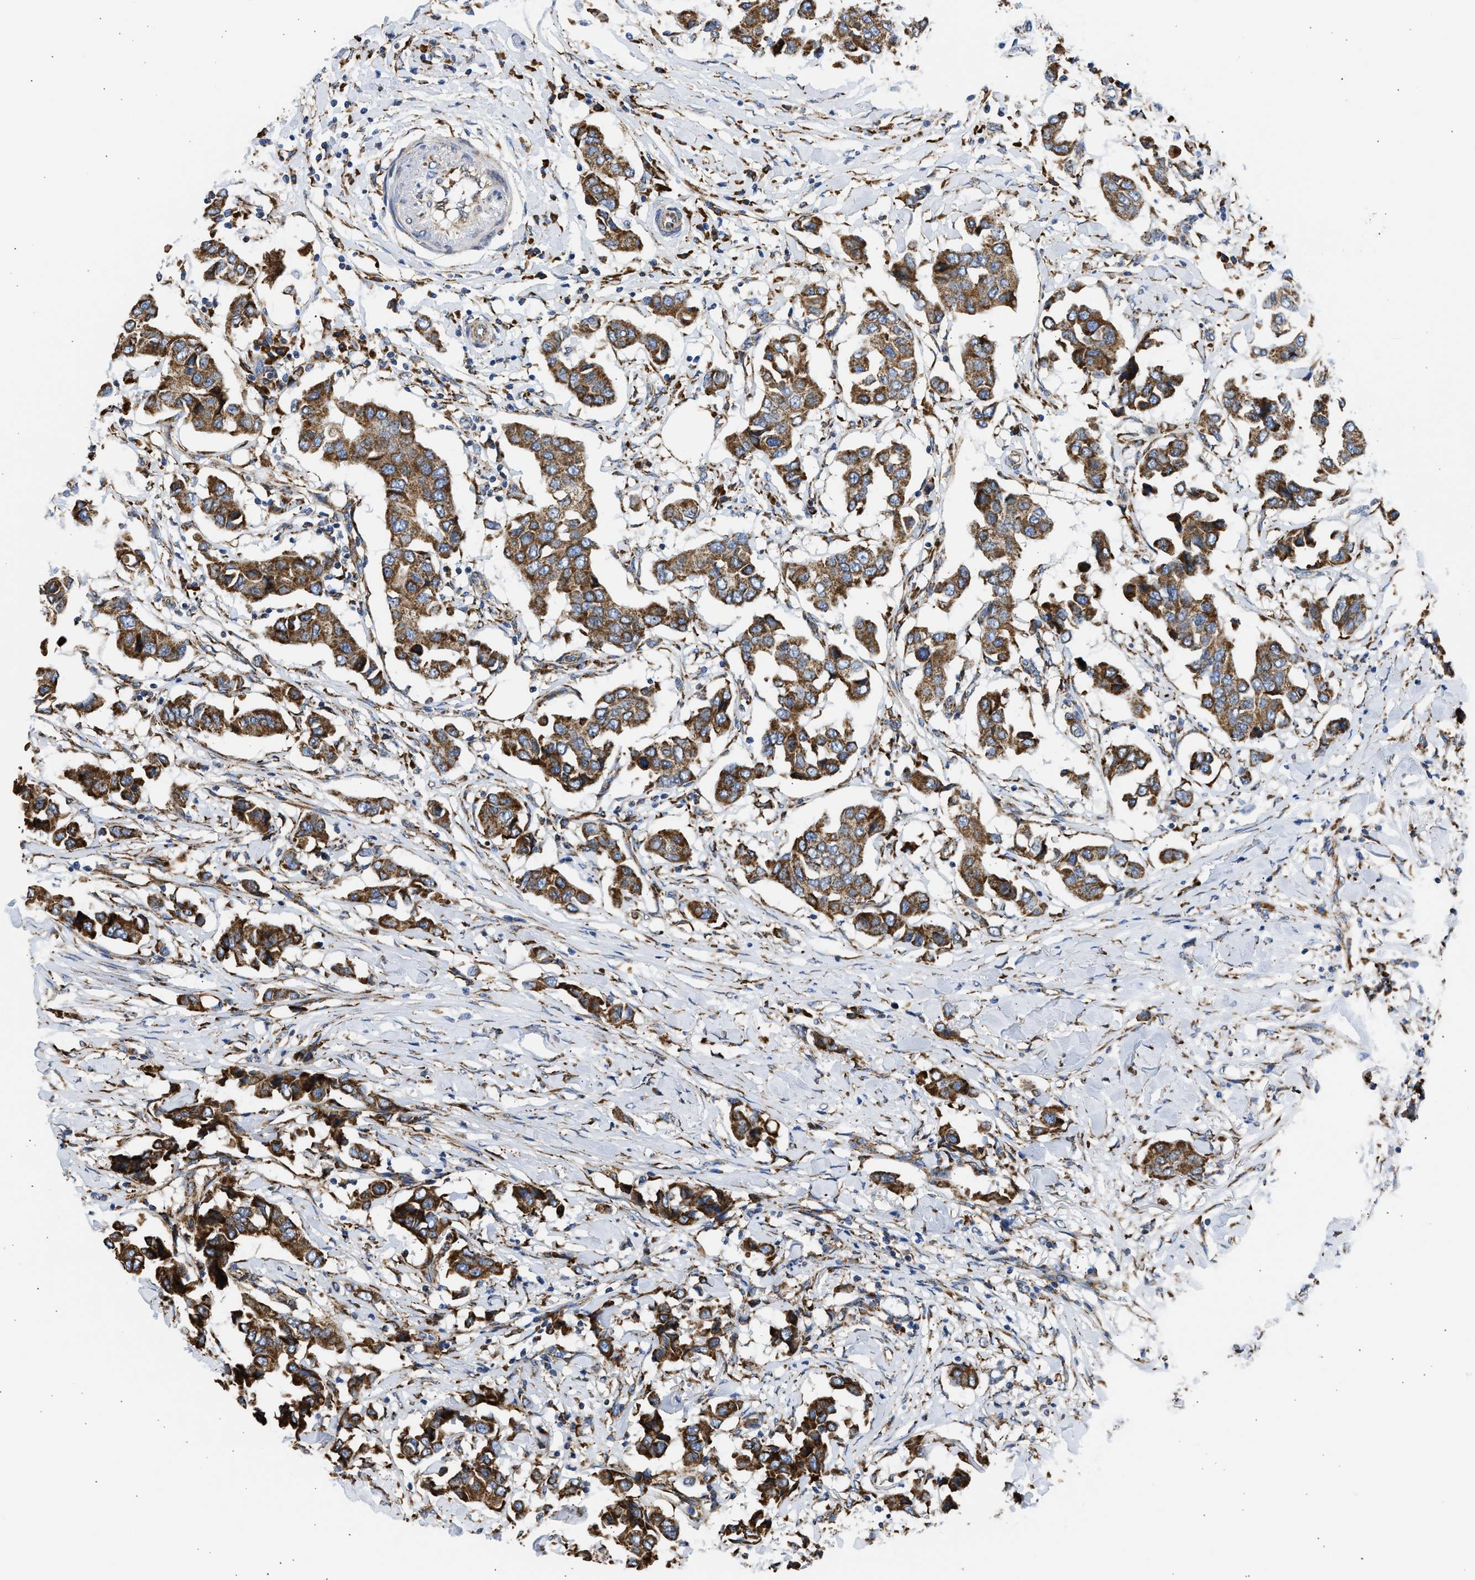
{"staining": {"intensity": "strong", "quantity": ">75%", "location": "cytoplasmic/membranous"}, "tissue": "breast cancer", "cell_type": "Tumor cells", "image_type": "cancer", "snomed": [{"axis": "morphology", "description": "Duct carcinoma"}, {"axis": "topography", "description": "Breast"}], "caption": "IHC of breast infiltrating ductal carcinoma reveals high levels of strong cytoplasmic/membranous expression in approximately >75% of tumor cells.", "gene": "CYCS", "patient": {"sex": "female", "age": 80}}